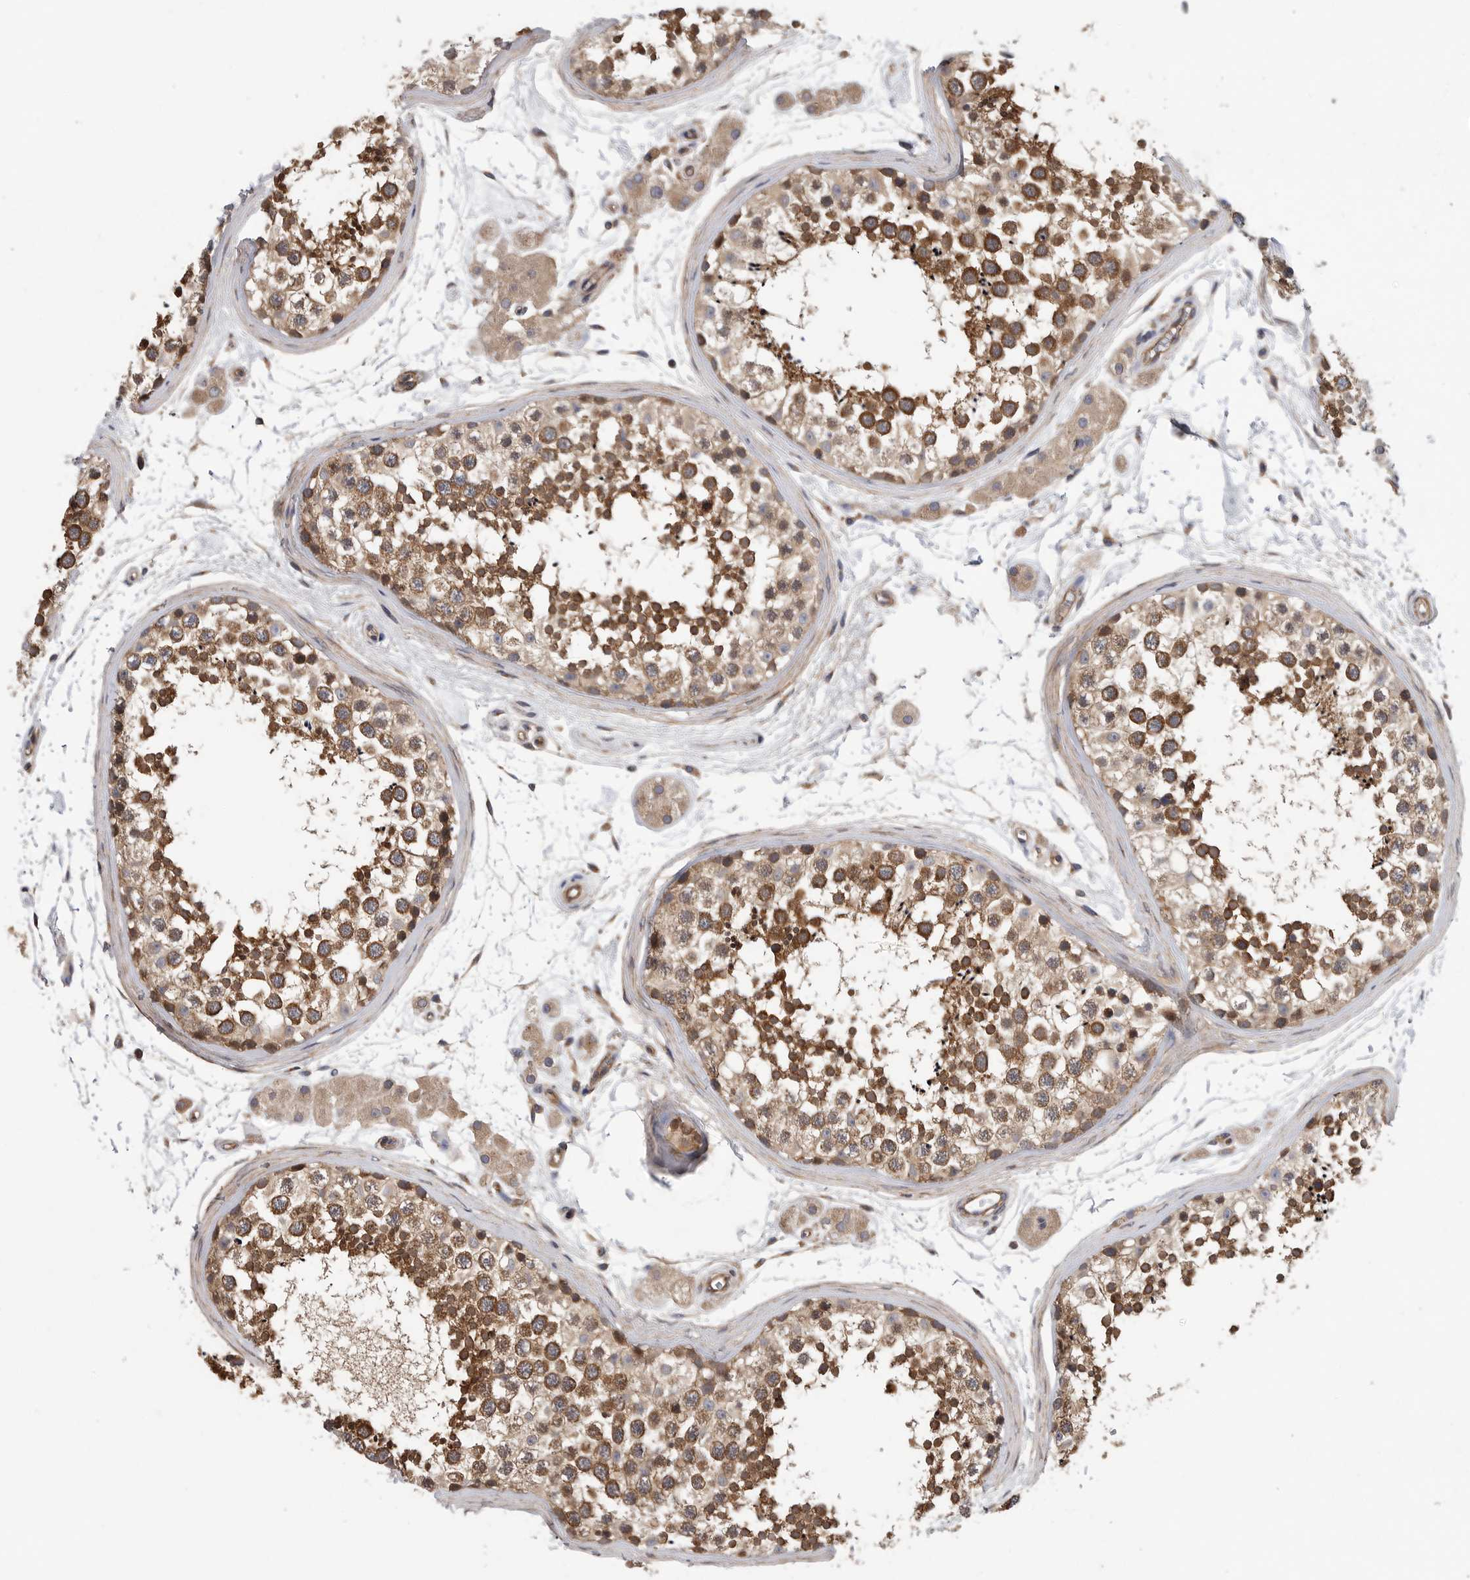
{"staining": {"intensity": "moderate", "quantity": ">75%", "location": "cytoplasmic/membranous"}, "tissue": "testis", "cell_type": "Cells in seminiferous ducts", "image_type": "normal", "snomed": [{"axis": "morphology", "description": "Normal tissue, NOS"}, {"axis": "topography", "description": "Testis"}], "caption": "This micrograph exhibits IHC staining of normal testis, with medium moderate cytoplasmic/membranous staining in about >75% of cells in seminiferous ducts.", "gene": "OXR1", "patient": {"sex": "male", "age": 56}}